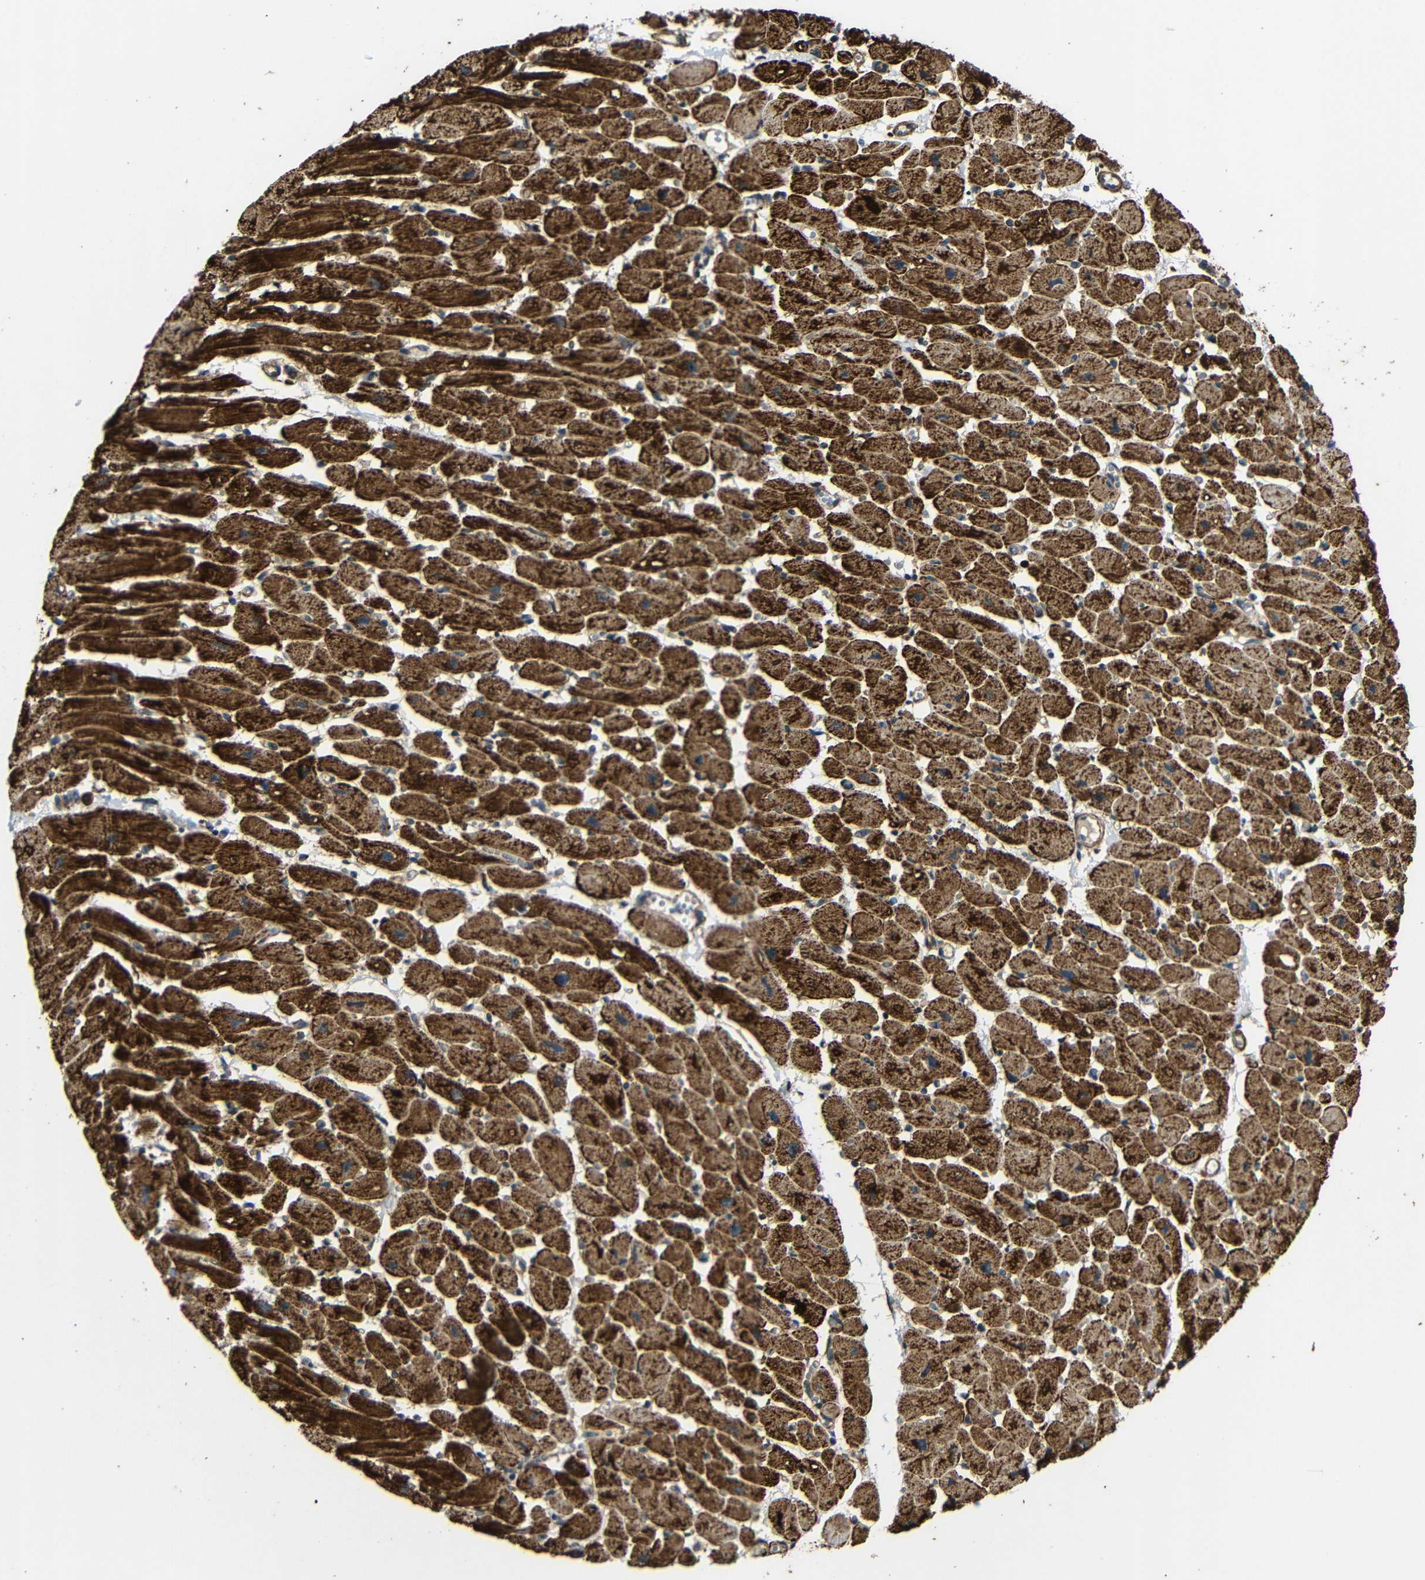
{"staining": {"intensity": "strong", "quantity": ">75%", "location": "cytoplasmic/membranous"}, "tissue": "heart muscle", "cell_type": "Cardiomyocytes", "image_type": "normal", "snomed": [{"axis": "morphology", "description": "Normal tissue, NOS"}, {"axis": "topography", "description": "Heart"}], "caption": "Protein analysis of benign heart muscle exhibits strong cytoplasmic/membranous positivity in approximately >75% of cardiomyocytes. (brown staining indicates protein expression, while blue staining denotes nuclei).", "gene": "KANK4", "patient": {"sex": "female", "age": 54}}